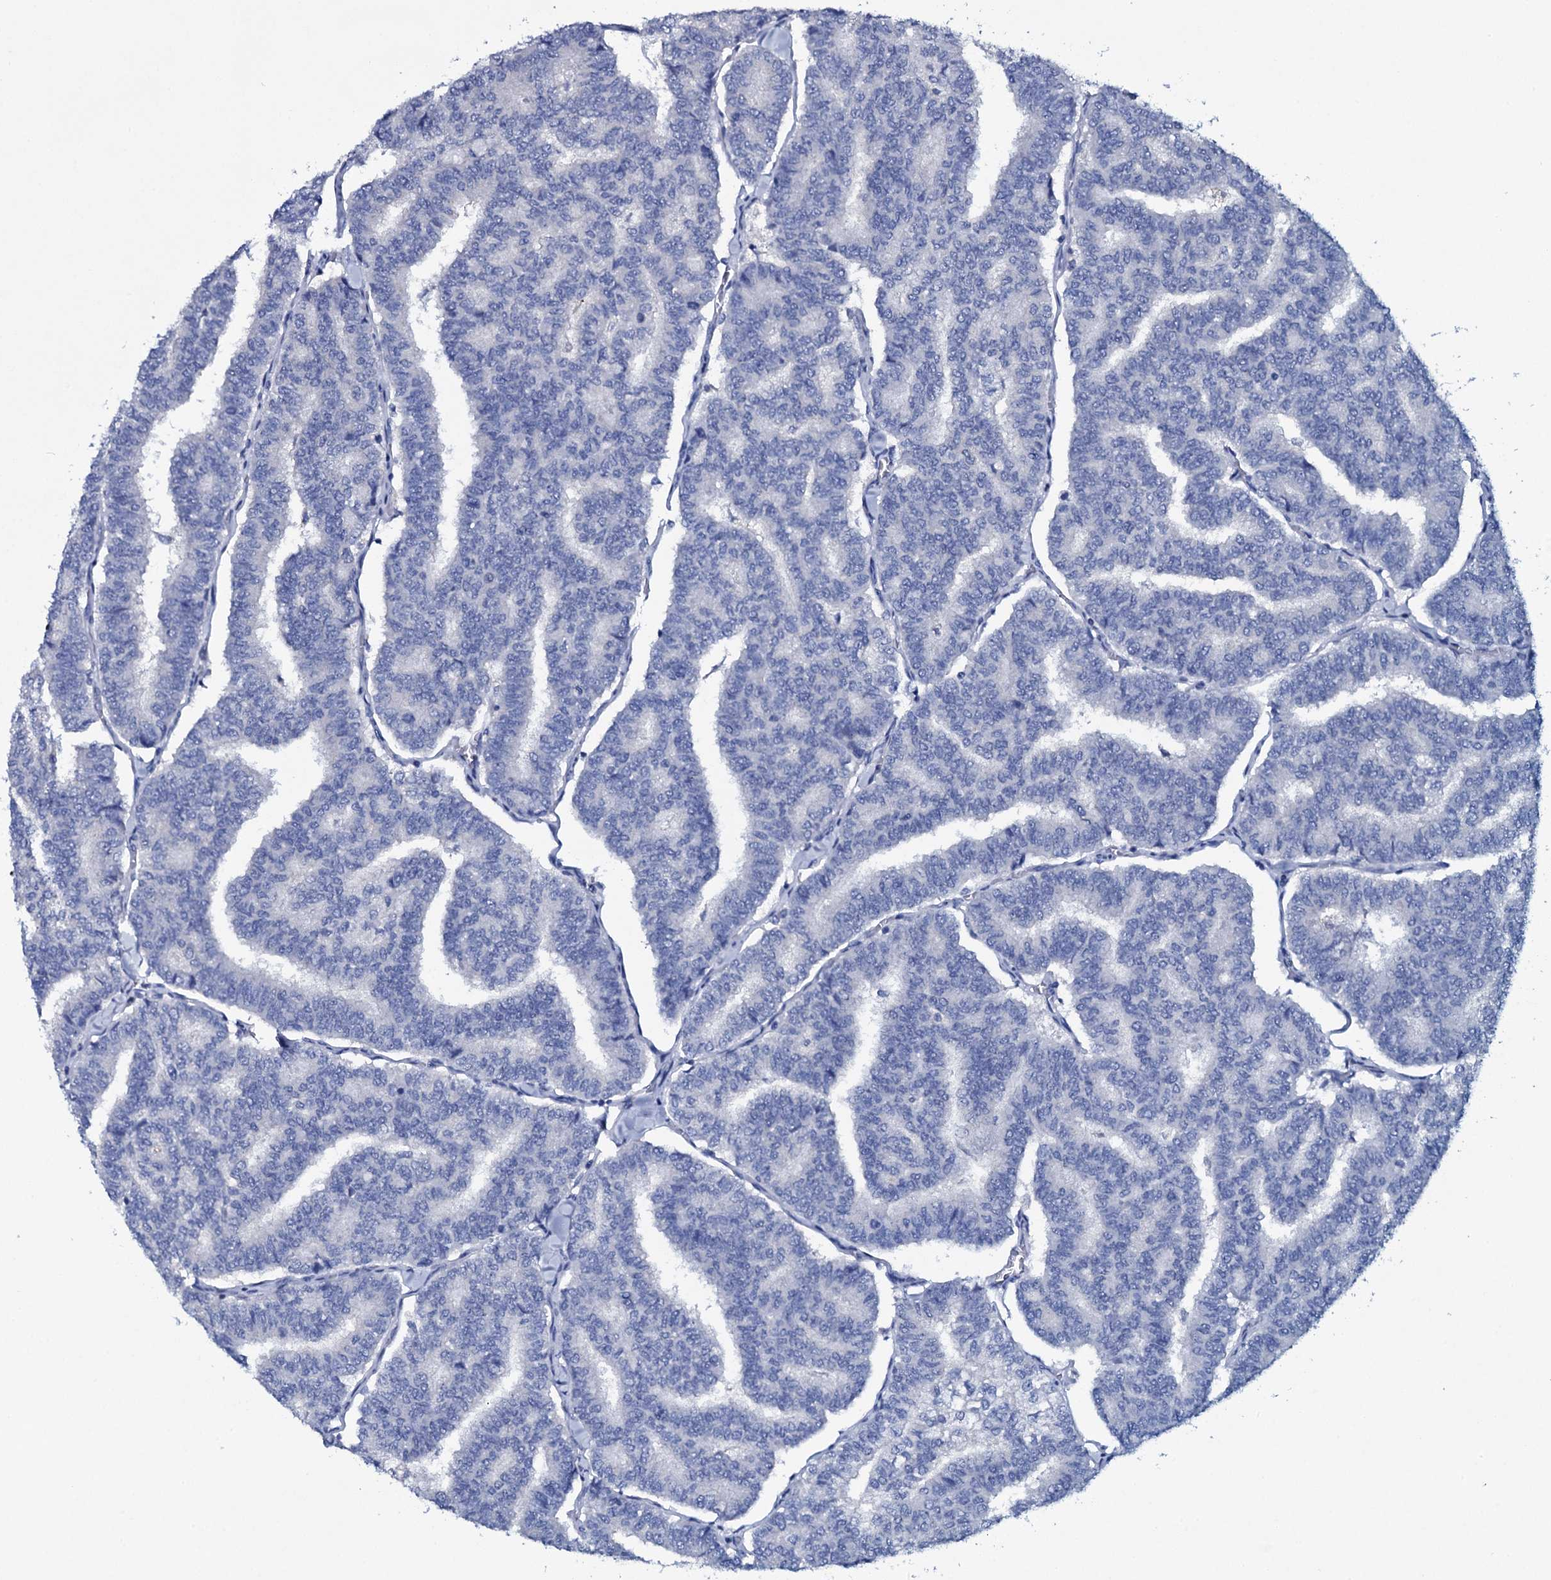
{"staining": {"intensity": "negative", "quantity": "none", "location": "none"}, "tissue": "thyroid cancer", "cell_type": "Tumor cells", "image_type": "cancer", "snomed": [{"axis": "morphology", "description": "Papillary adenocarcinoma, NOS"}, {"axis": "topography", "description": "Thyroid gland"}], "caption": "A histopathology image of thyroid papillary adenocarcinoma stained for a protein exhibits no brown staining in tumor cells.", "gene": "TPGS2", "patient": {"sex": "female", "age": 35}}